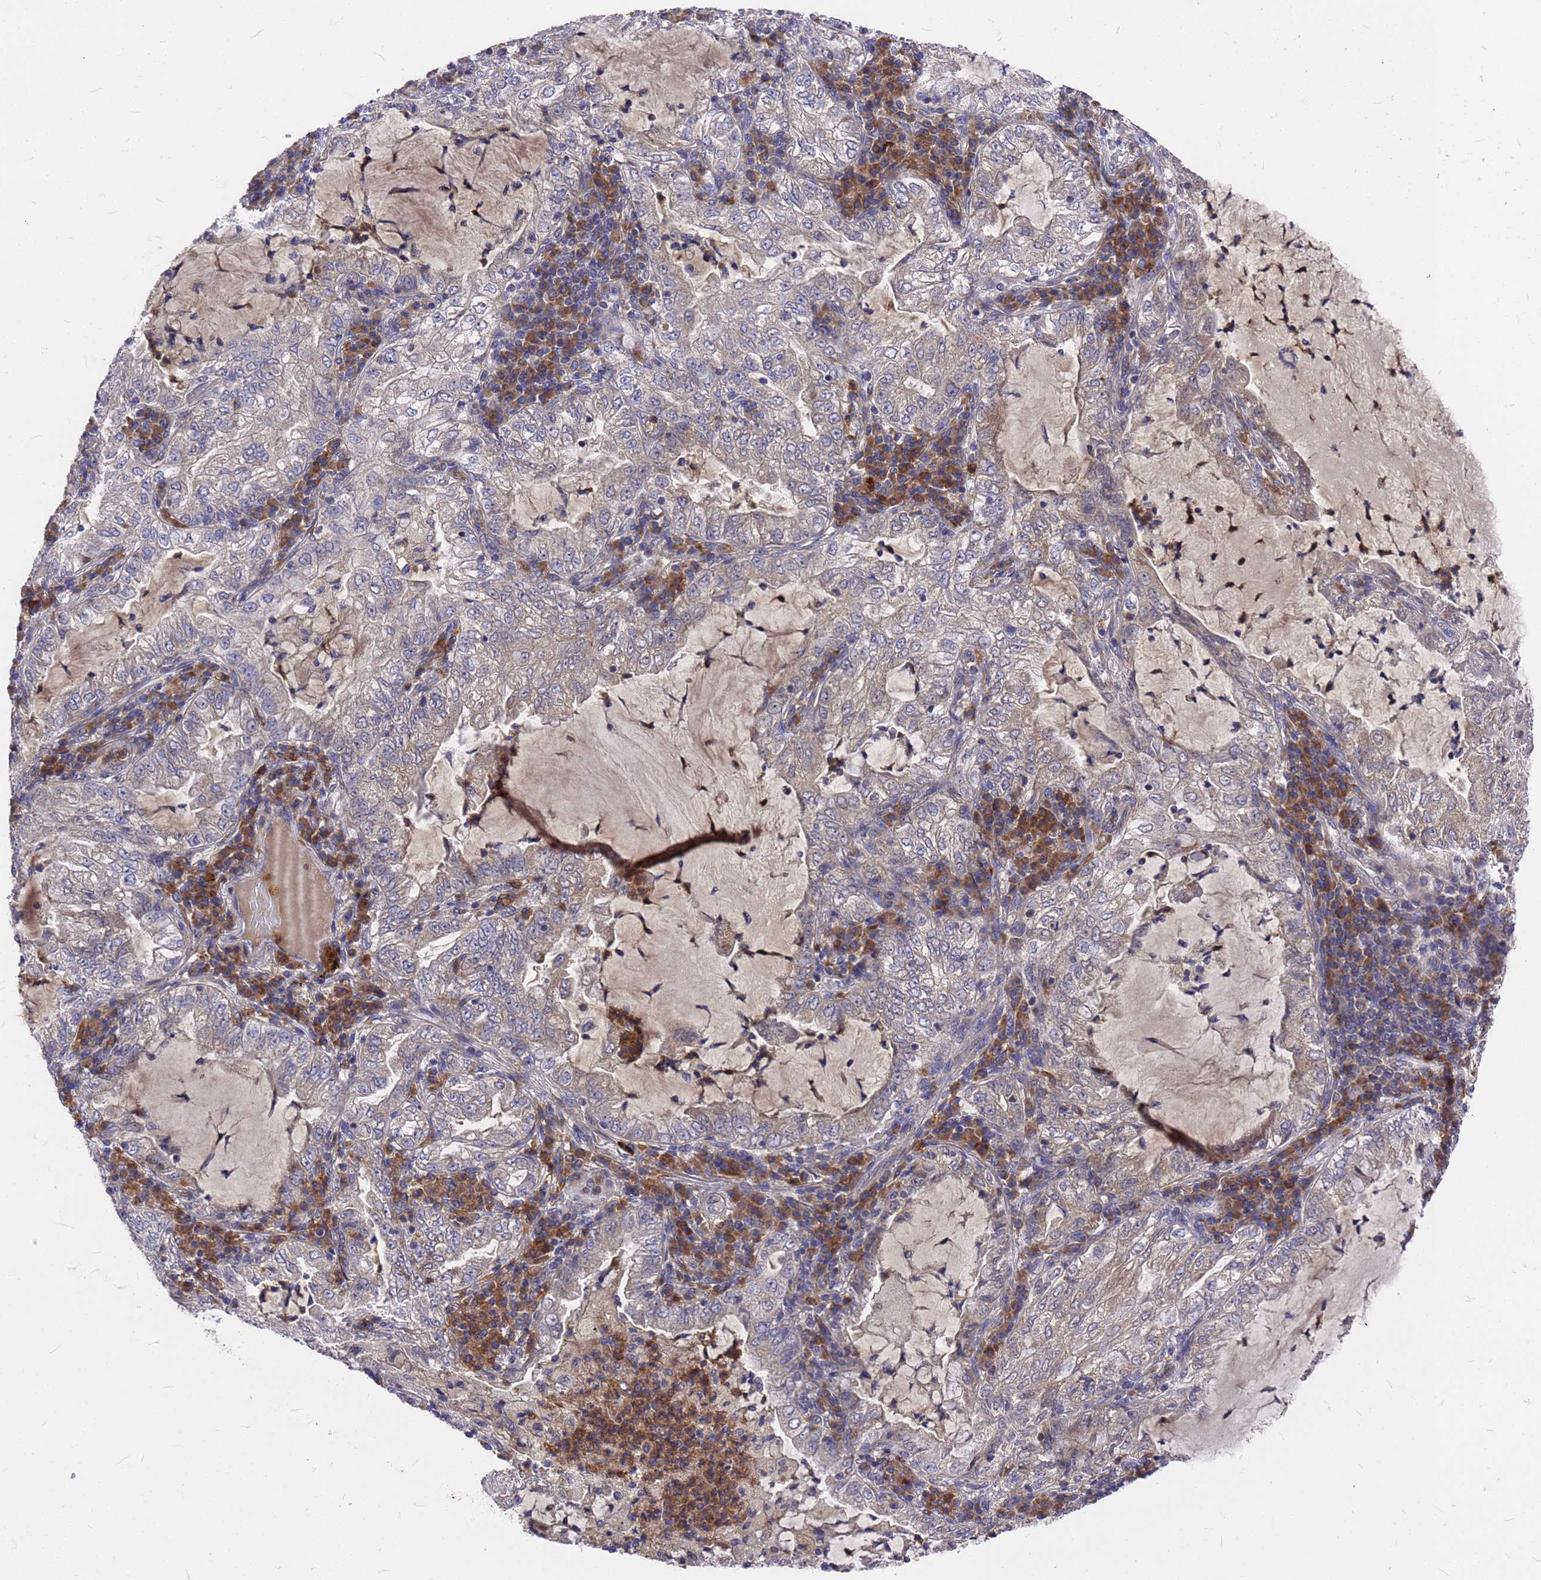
{"staining": {"intensity": "negative", "quantity": "none", "location": "none"}, "tissue": "lung cancer", "cell_type": "Tumor cells", "image_type": "cancer", "snomed": [{"axis": "morphology", "description": "Adenocarcinoma, NOS"}, {"axis": "topography", "description": "Lung"}], "caption": "DAB (3,3'-diaminobenzidine) immunohistochemical staining of human adenocarcinoma (lung) reveals no significant expression in tumor cells.", "gene": "ZNF717", "patient": {"sex": "female", "age": 73}}